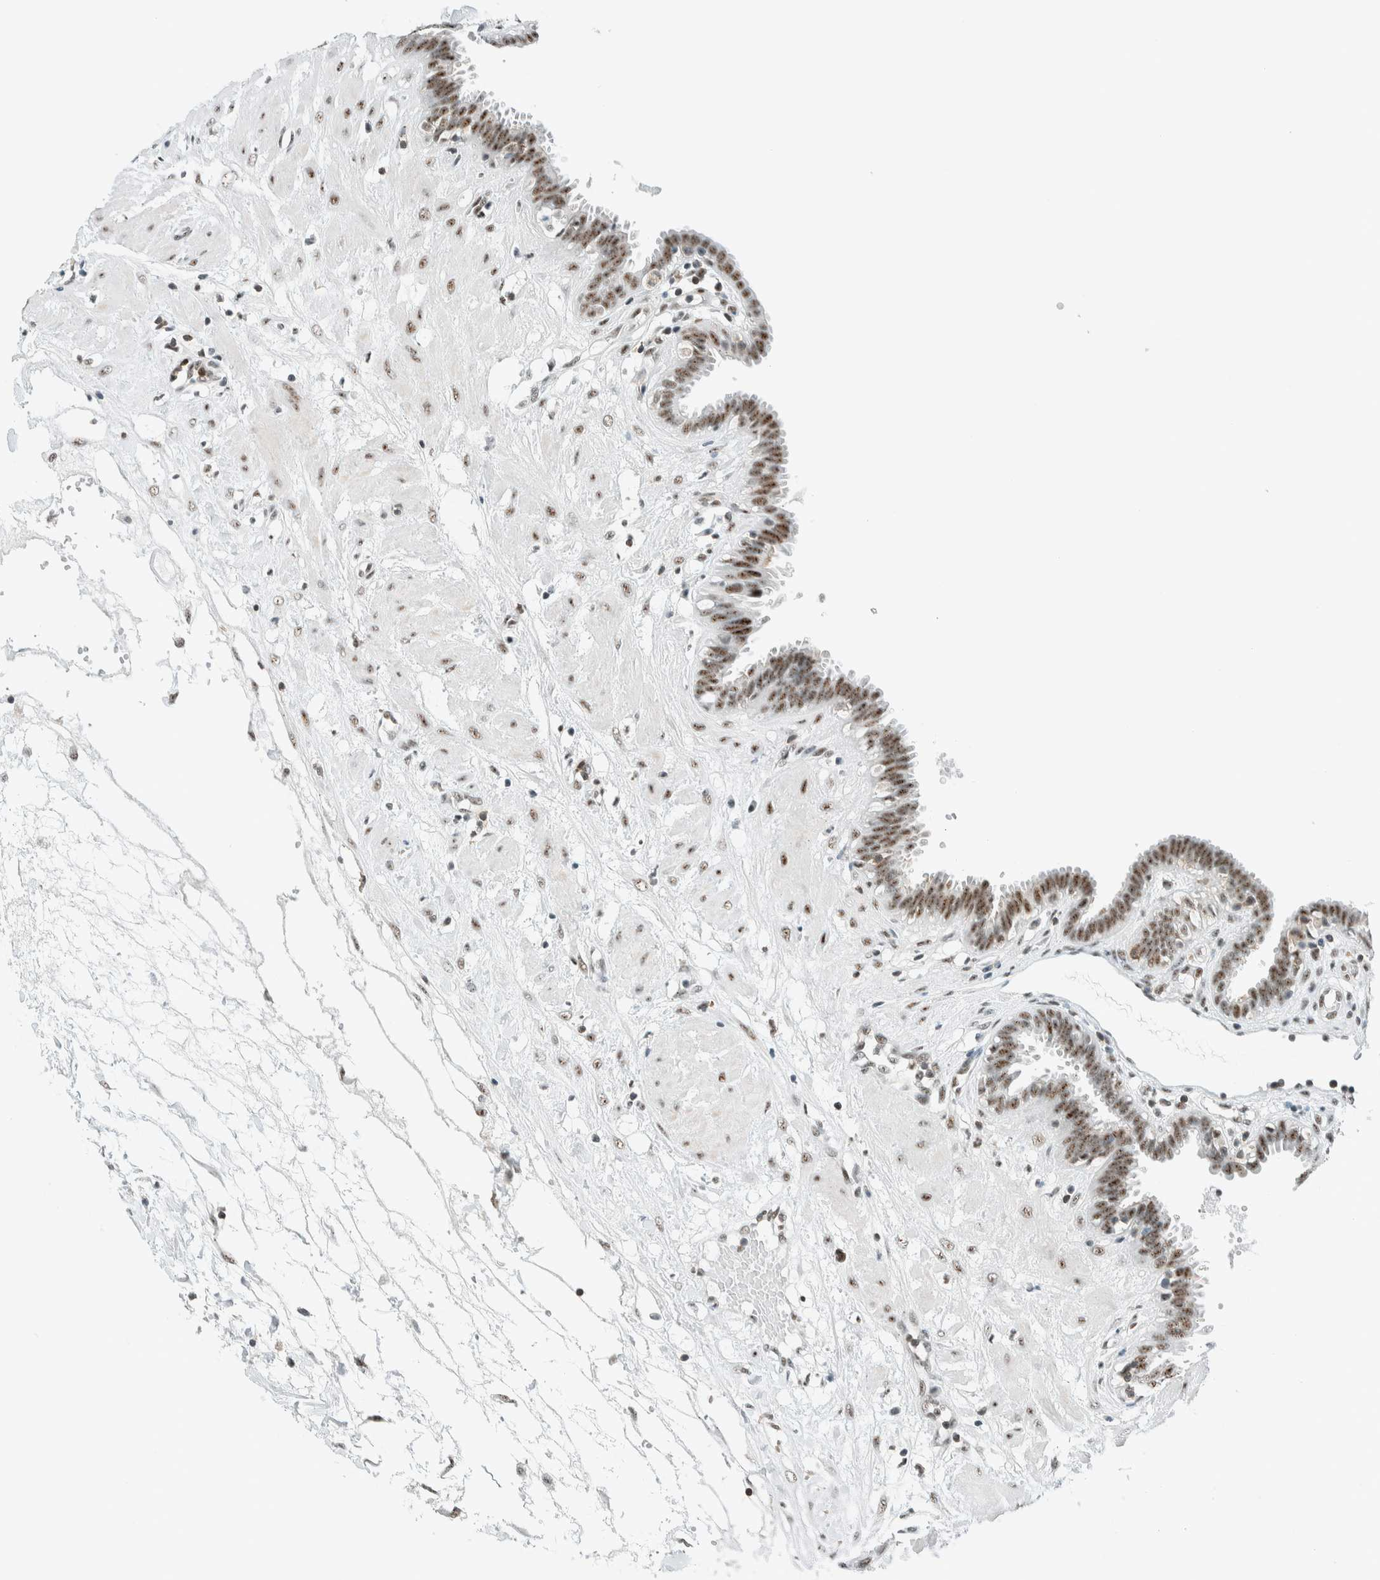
{"staining": {"intensity": "moderate", "quantity": ">75%", "location": "nuclear"}, "tissue": "fallopian tube", "cell_type": "Glandular cells", "image_type": "normal", "snomed": [{"axis": "morphology", "description": "Normal tissue, NOS"}, {"axis": "topography", "description": "Fallopian tube"}, {"axis": "topography", "description": "Placenta"}], "caption": "Immunohistochemistry histopathology image of unremarkable fallopian tube stained for a protein (brown), which demonstrates medium levels of moderate nuclear expression in approximately >75% of glandular cells.", "gene": "CYSRT1", "patient": {"sex": "female", "age": 32}}